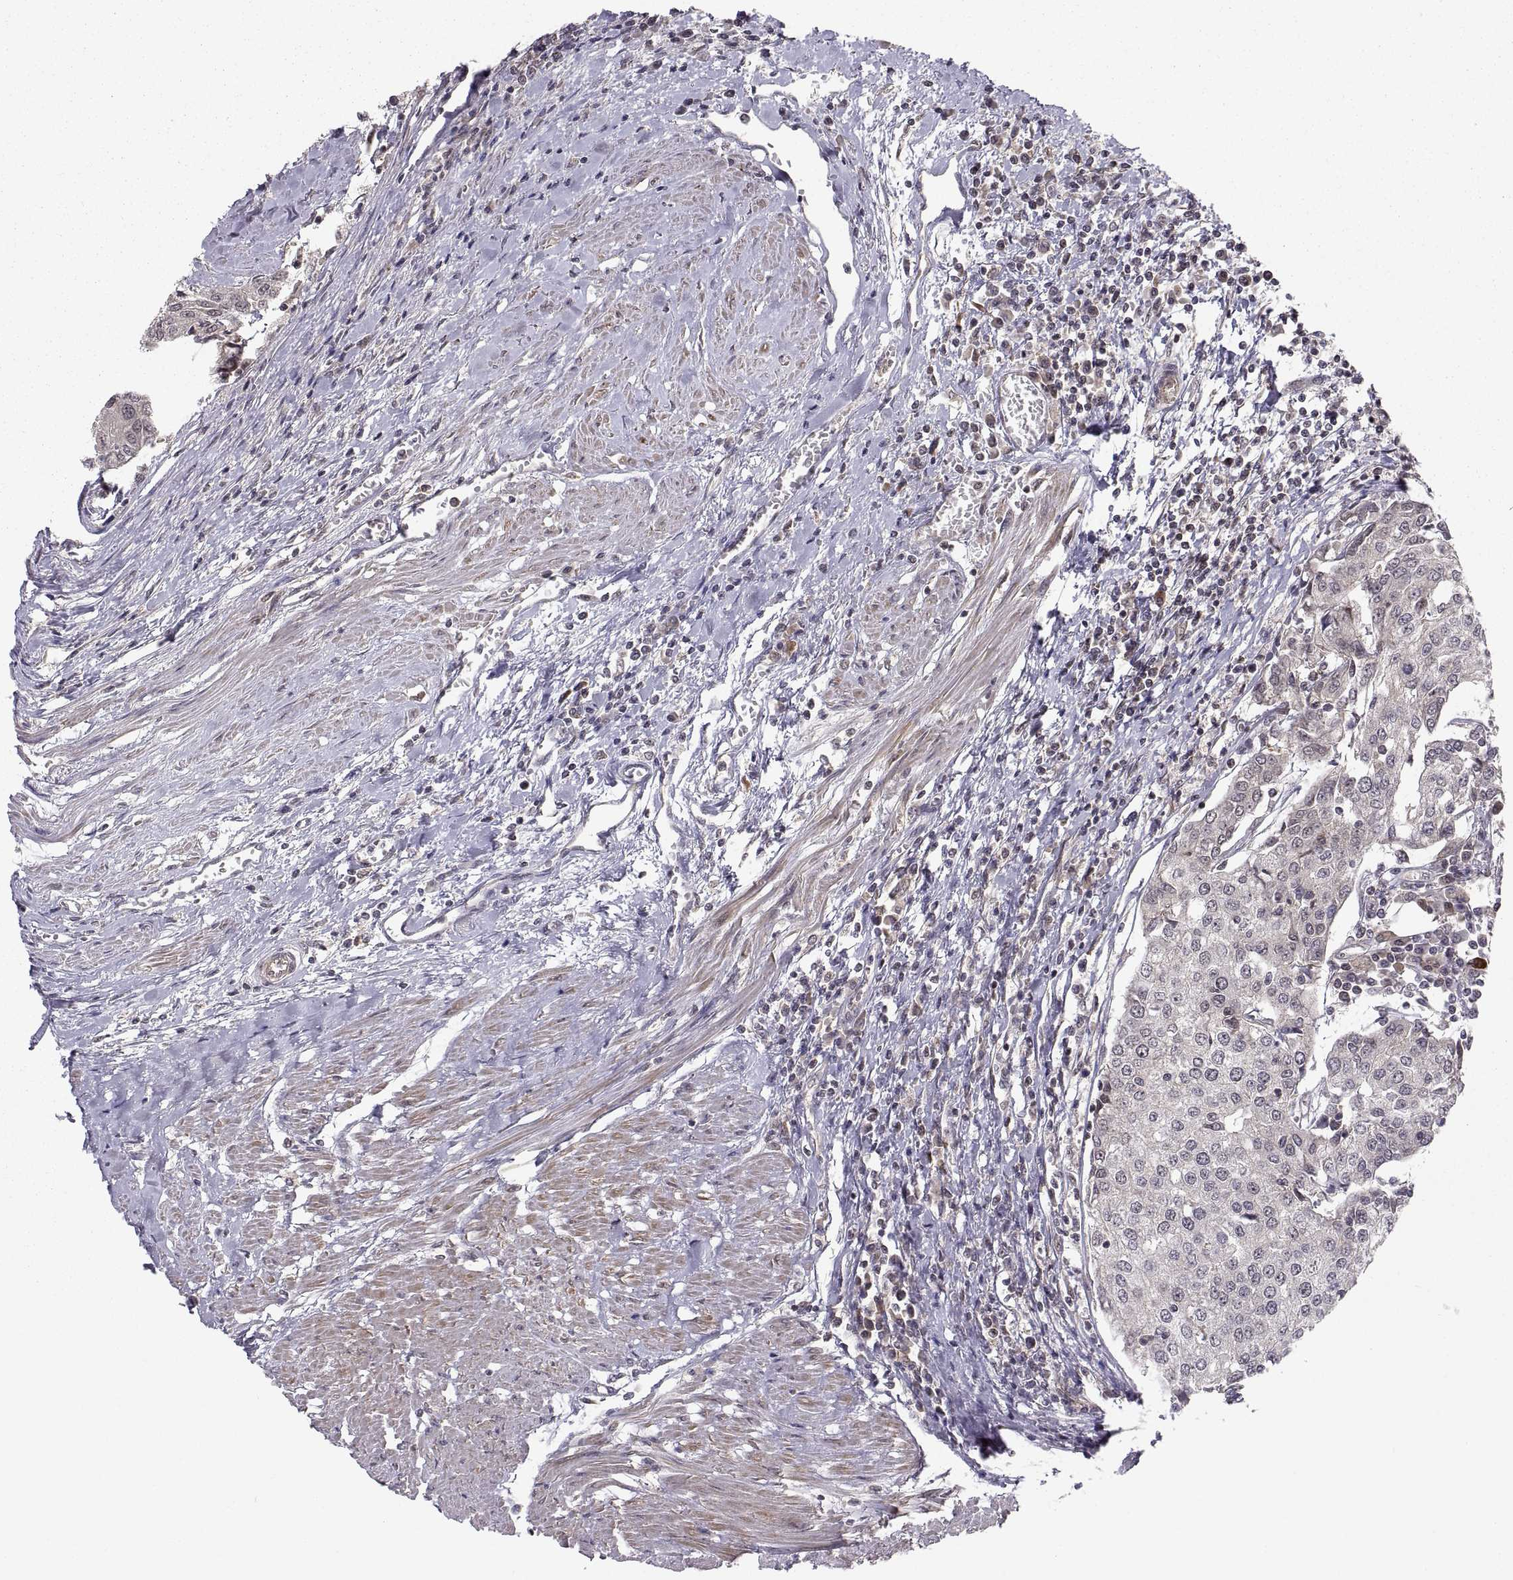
{"staining": {"intensity": "weak", "quantity": "<25%", "location": "cytoplasmic/membranous"}, "tissue": "urothelial cancer", "cell_type": "Tumor cells", "image_type": "cancer", "snomed": [{"axis": "morphology", "description": "Urothelial carcinoma, High grade"}, {"axis": "topography", "description": "Urinary bladder"}], "caption": "The immunohistochemistry image has no significant positivity in tumor cells of high-grade urothelial carcinoma tissue.", "gene": "ABL2", "patient": {"sex": "female", "age": 85}}